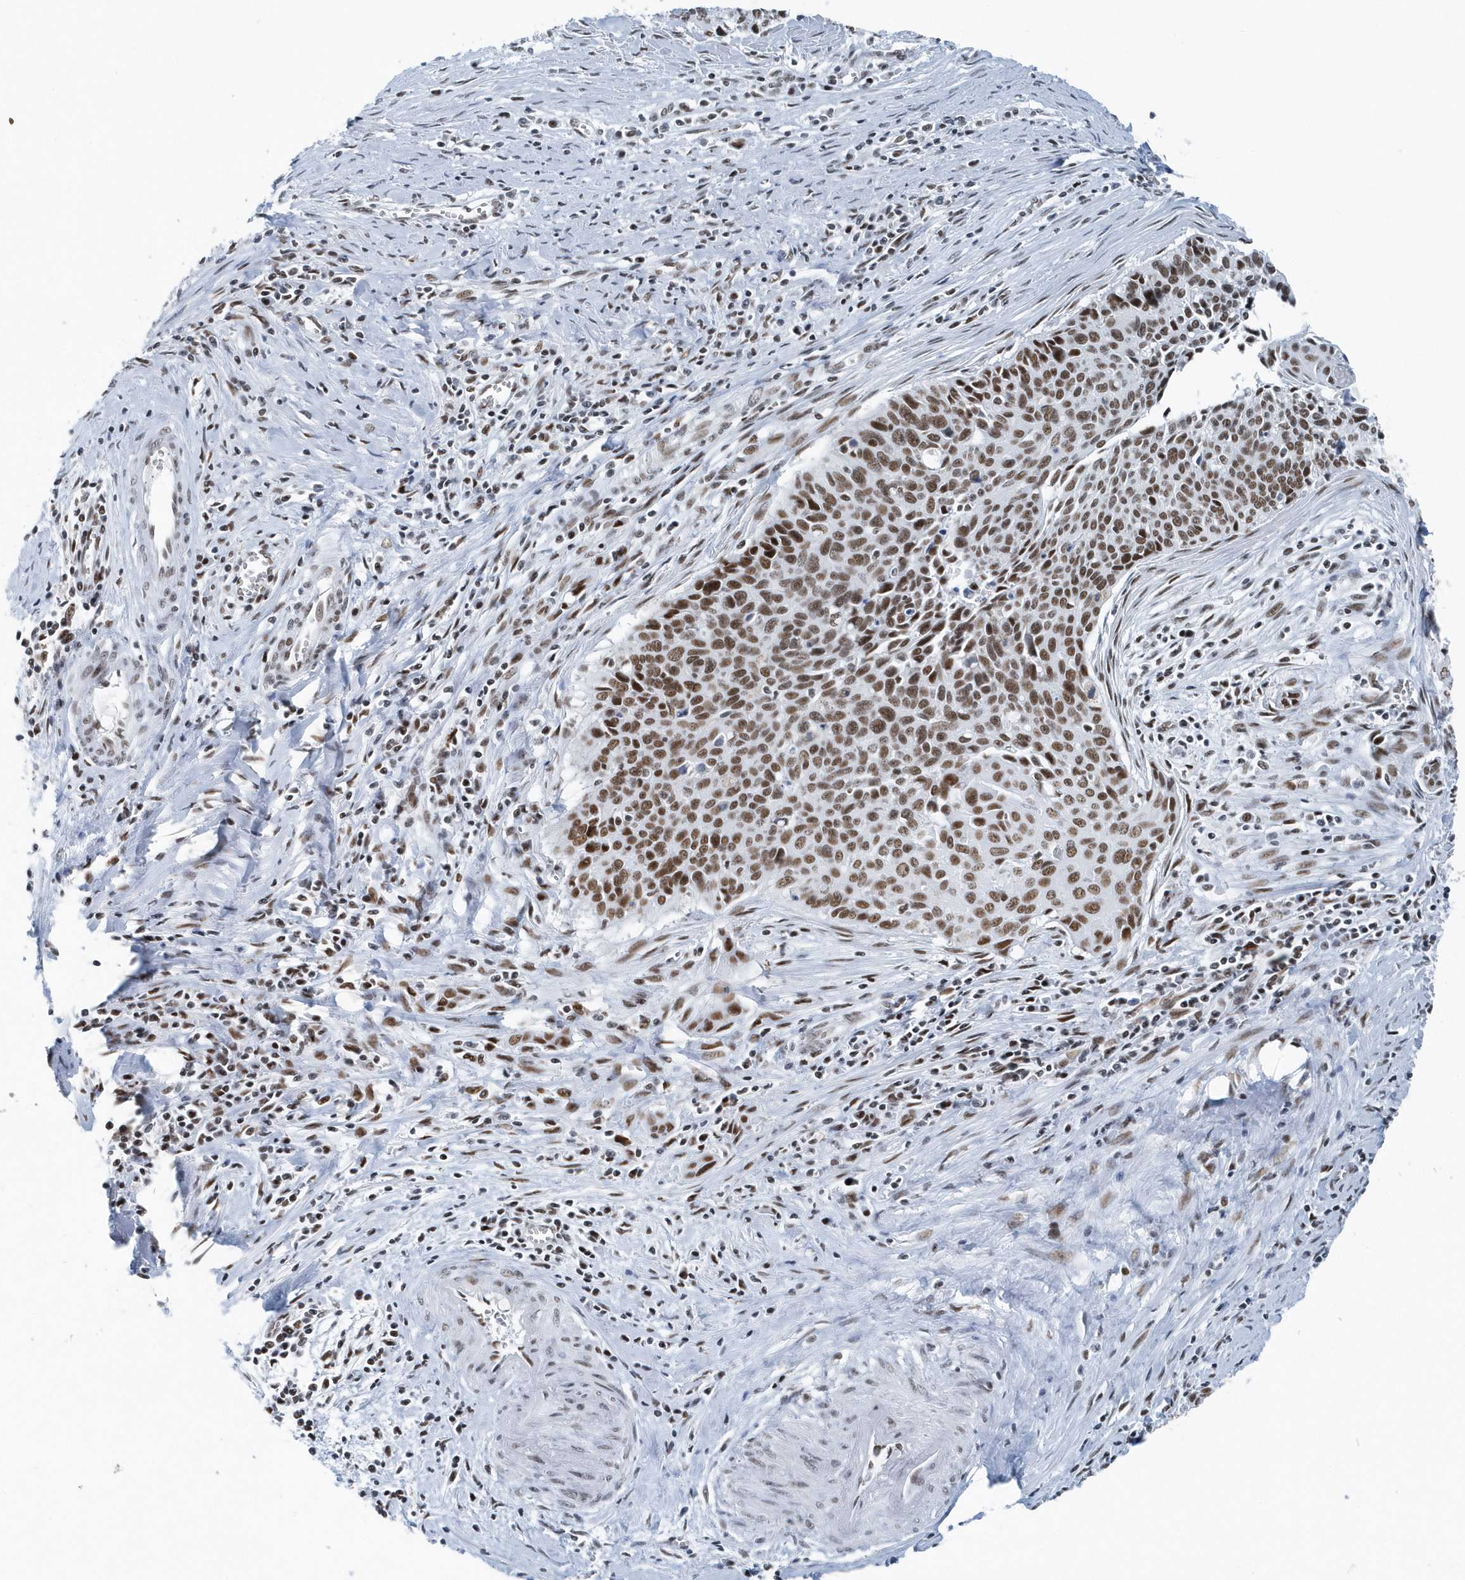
{"staining": {"intensity": "strong", "quantity": ">75%", "location": "nuclear"}, "tissue": "cervical cancer", "cell_type": "Tumor cells", "image_type": "cancer", "snomed": [{"axis": "morphology", "description": "Squamous cell carcinoma, NOS"}, {"axis": "topography", "description": "Cervix"}], "caption": "Immunohistochemical staining of squamous cell carcinoma (cervical) displays strong nuclear protein expression in about >75% of tumor cells.", "gene": "FIP1L1", "patient": {"sex": "female", "age": 55}}